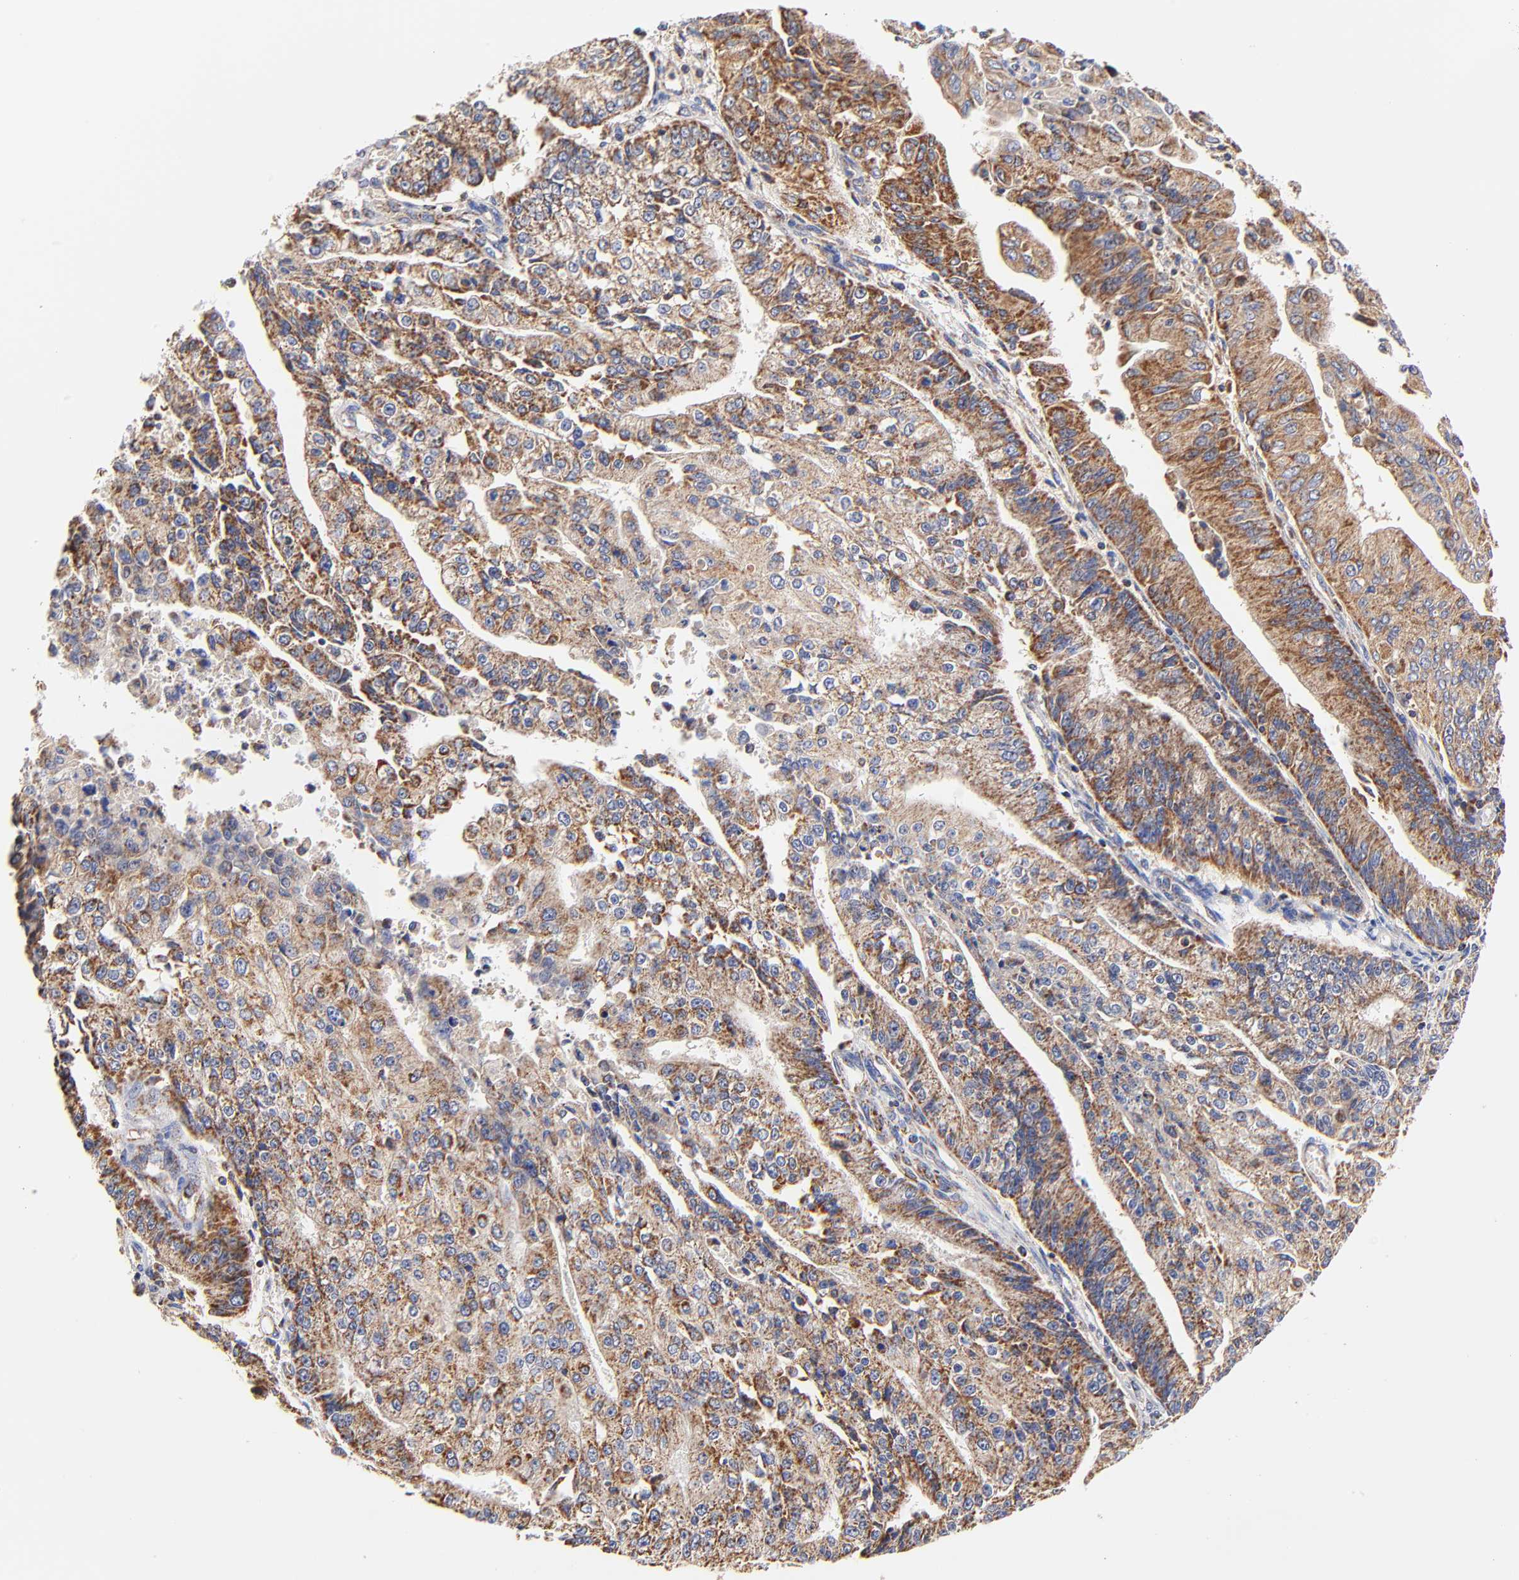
{"staining": {"intensity": "moderate", "quantity": ">75%", "location": "cytoplasmic/membranous"}, "tissue": "endometrial cancer", "cell_type": "Tumor cells", "image_type": "cancer", "snomed": [{"axis": "morphology", "description": "Adenocarcinoma, NOS"}, {"axis": "topography", "description": "Endometrium"}], "caption": "IHC micrograph of human endometrial cancer (adenocarcinoma) stained for a protein (brown), which exhibits medium levels of moderate cytoplasmic/membranous staining in approximately >75% of tumor cells.", "gene": "ATP5F1D", "patient": {"sex": "female", "age": 75}}